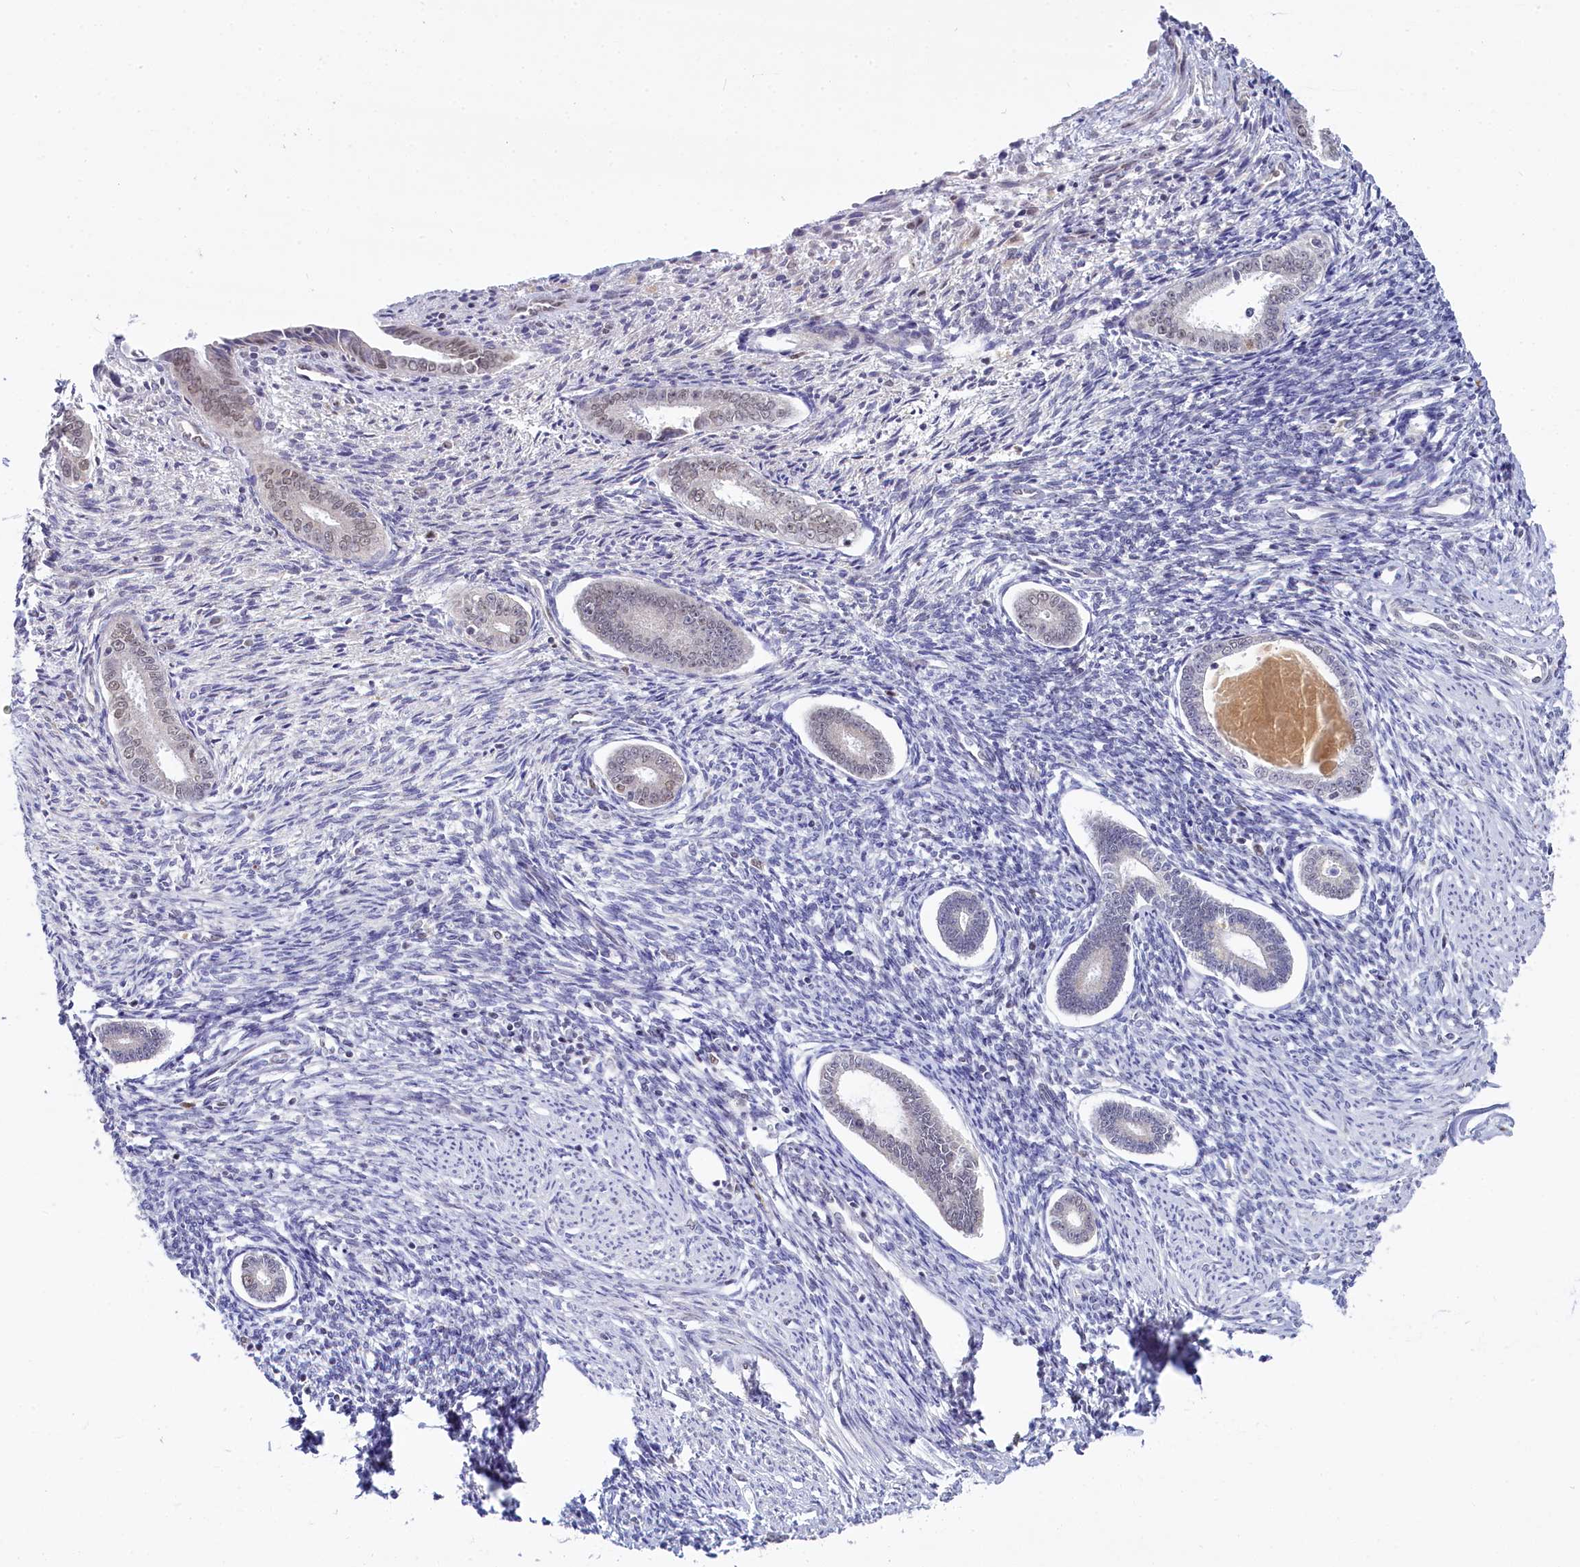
{"staining": {"intensity": "weak", "quantity": "<25%", "location": "nuclear"}, "tissue": "endometrium", "cell_type": "Cells in endometrial stroma", "image_type": "normal", "snomed": [{"axis": "morphology", "description": "Normal tissue, NOS"}, {"axis": "topography", "description": "Endometrium"}], "caption": "Human endometrium stained for a protein using IHC reveals no staining in cells in endometrial stroma.", "gene": "PPHLN1", "patient": {"sex": "female", "age": 56}}